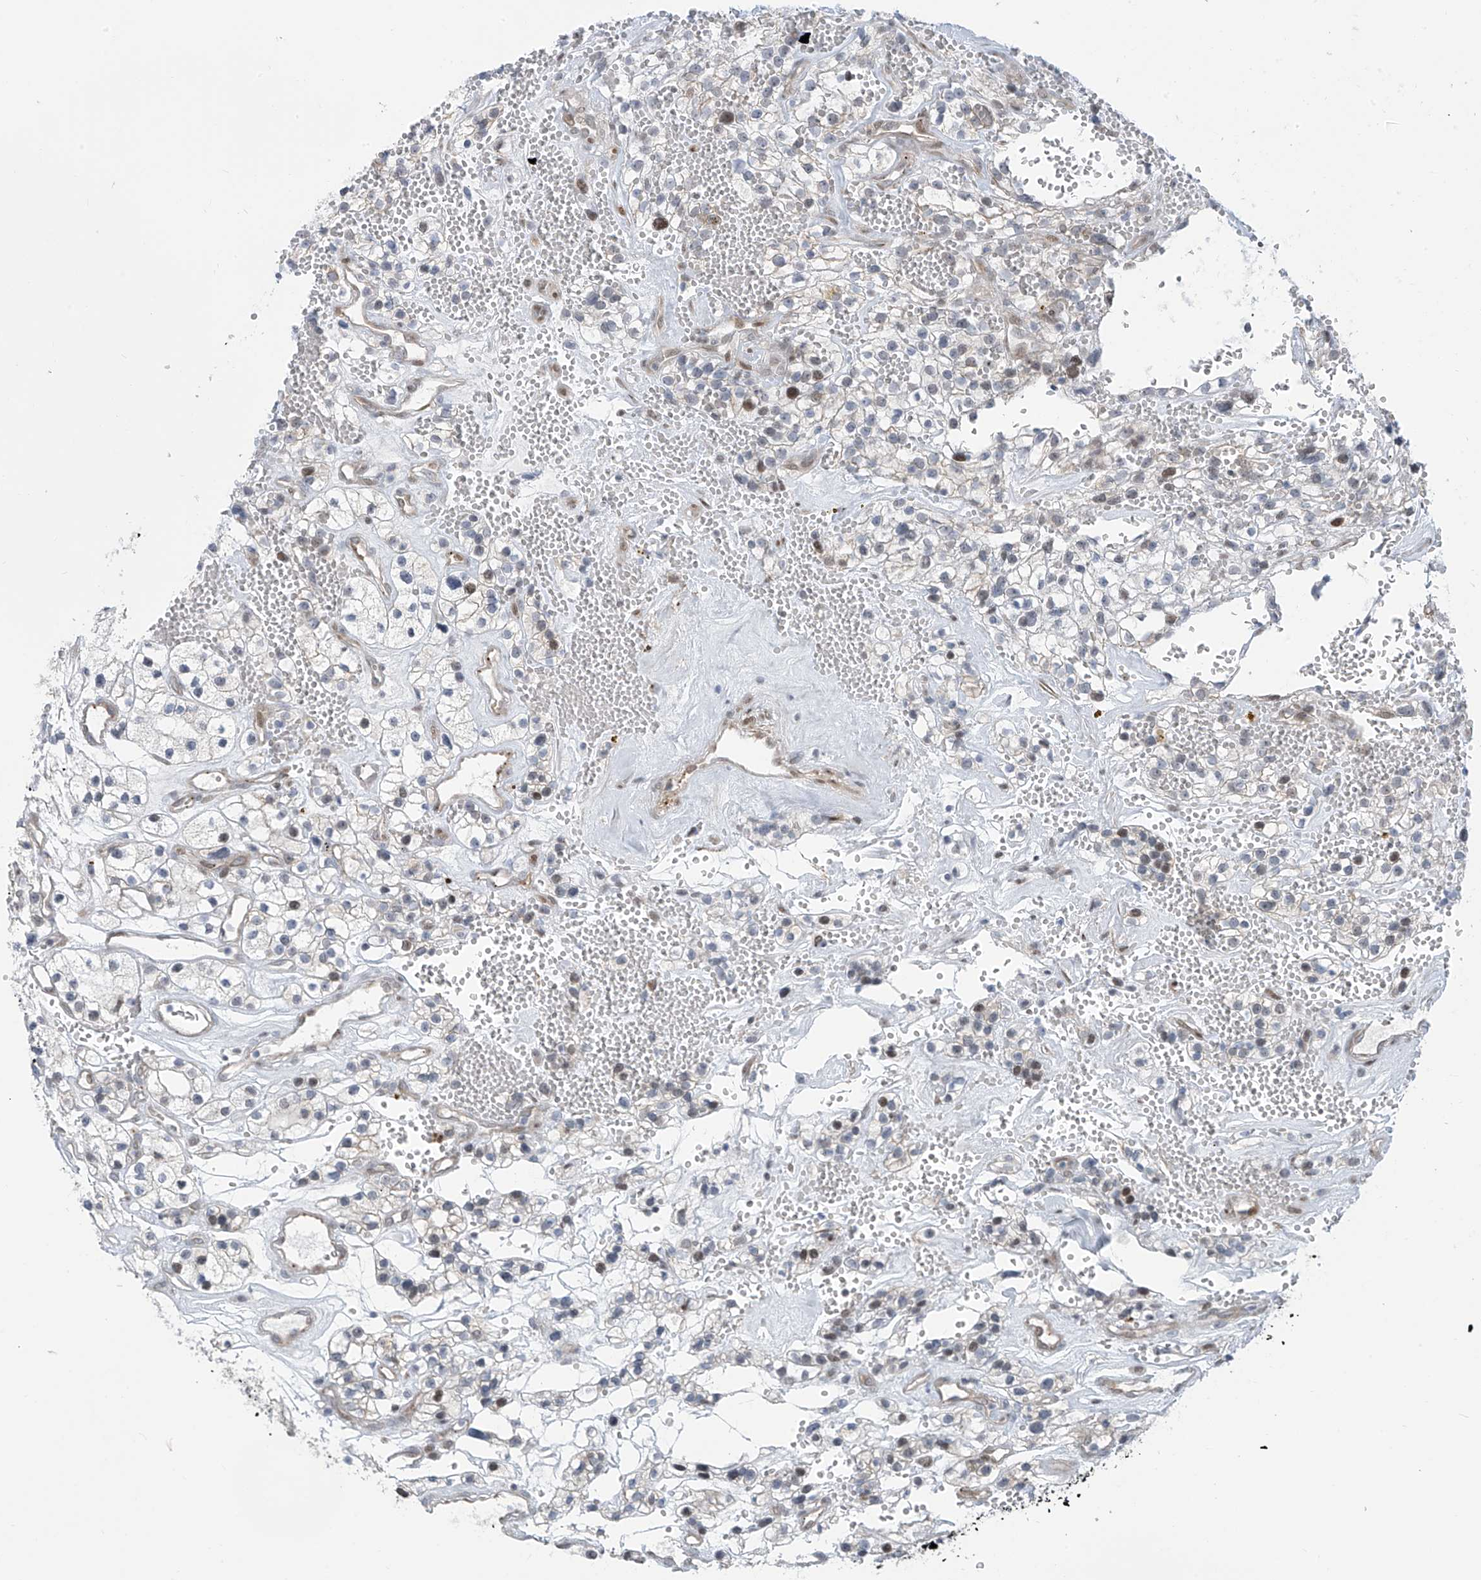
{"staining": {"intensity": "moderate", "quantity": "<25%", "location": "nuclear"}, "tissue": "renal cancer", "cell_type": "Tumor cells", "image_type": "cancer", "snomed": [{"axis": "morphology", "description": "Adenocarcinoma, NOS"}, {"axis": "topography", "description": "Kidney"}], "caption": "The photomicrograph shows a brown stain indicating the presence of a protein in the nuclear of tumor cells in renal adenocarcinoma. (DAB = brown stain, brightfield microscopy at high magnification).", "gene": "LIN9", "patient": {"sex": "female", "age": 57}}